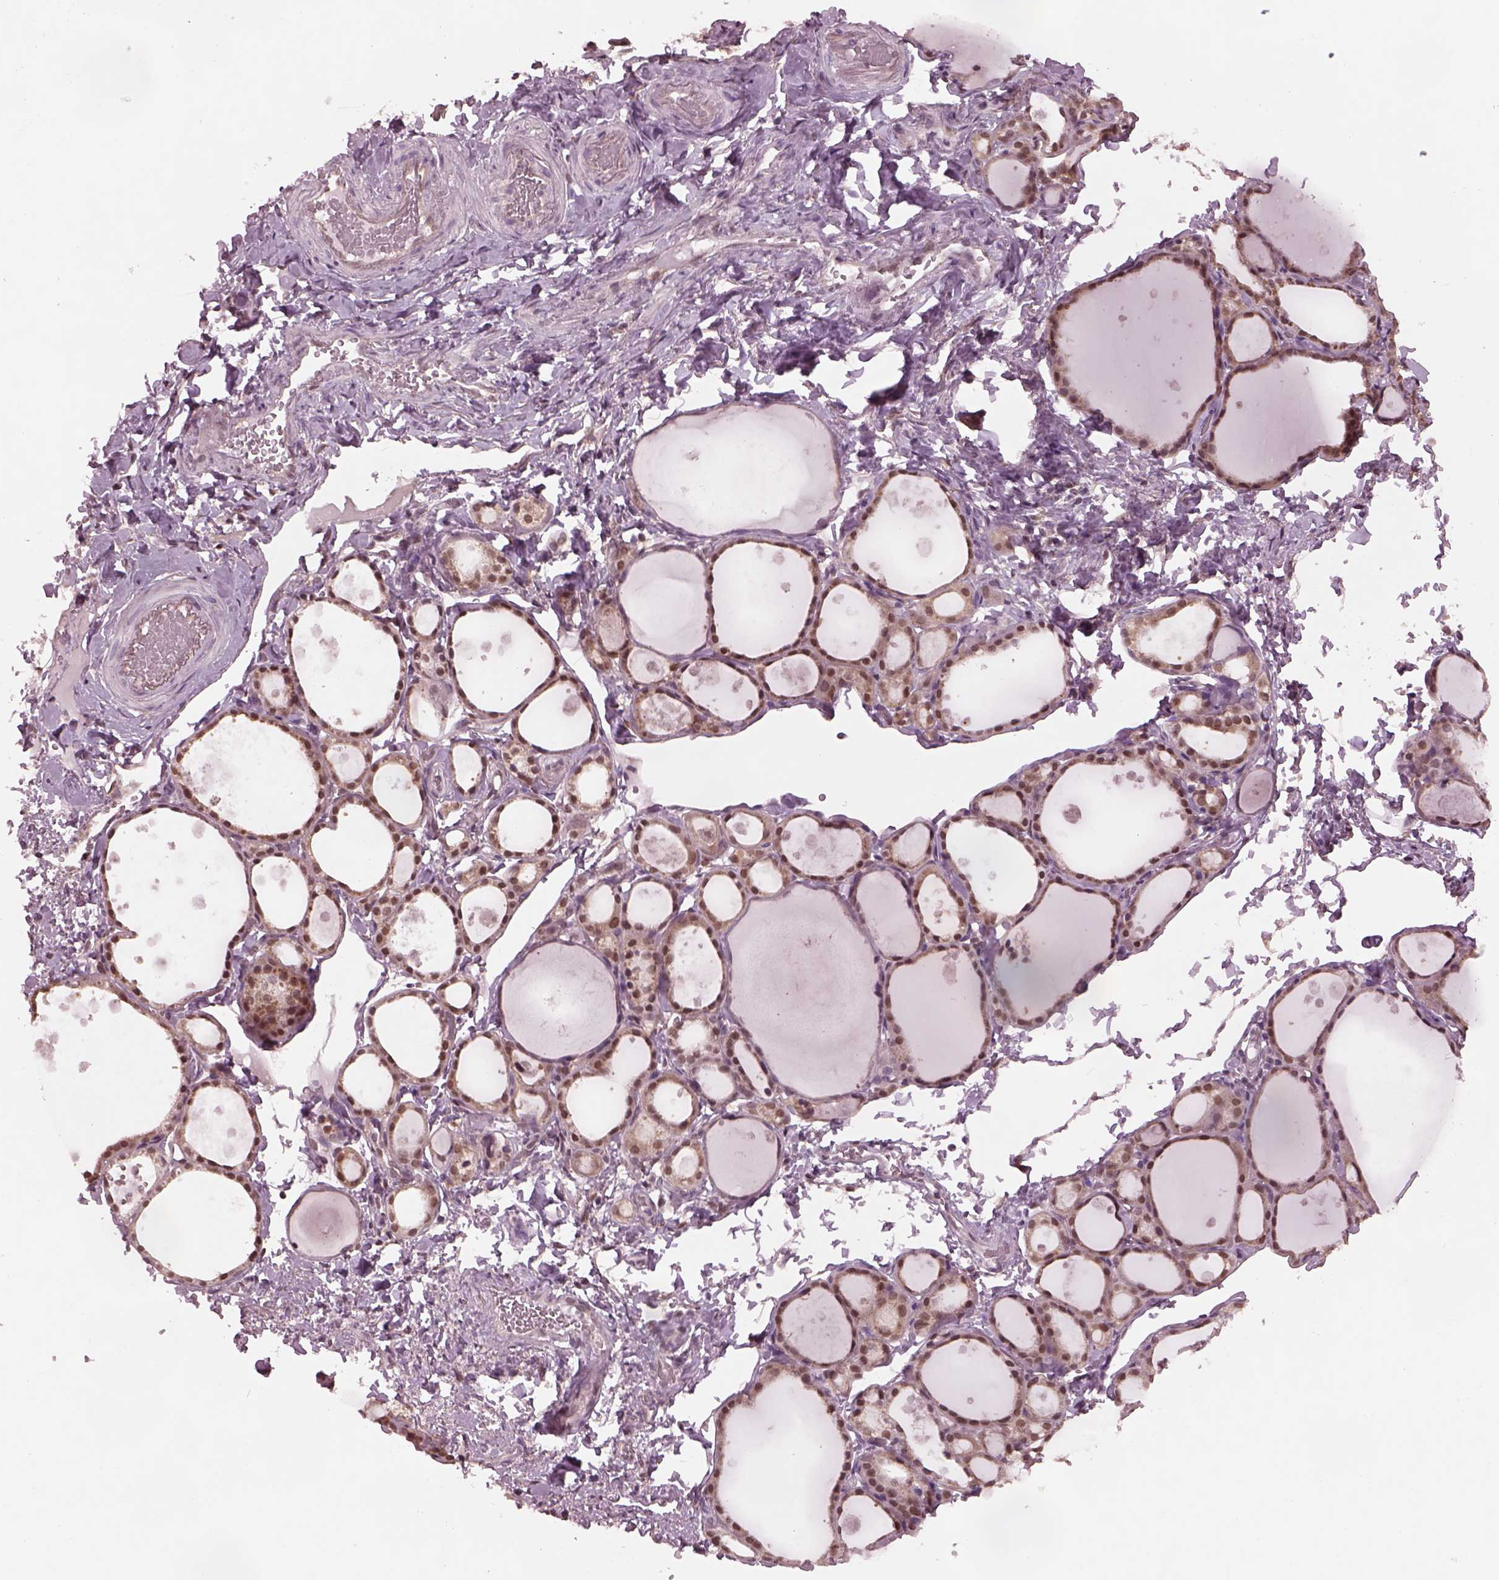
{"staining": {"intensity": "moderate", "quantity": ">75%", "location": "cytoplasmic/membranous,nuclear"}, "tissue": "thyroid gland", "cell_type": "Glandular cells", "image_type": "normal", "snomed": [{"axis": "morphology", "description": "Normal tissue, NOS"}, {"axis": "topography", "description": "Thyroid gland"}], "caption": "High-power microscopy captured an IHC image of normal thyroid gland, revealing moderate cytoplasmic/membranous,nuclear expression in about >75% of glandular cells.", "gene": "SRI", "patient": {"sex": "male", "age": 68}}